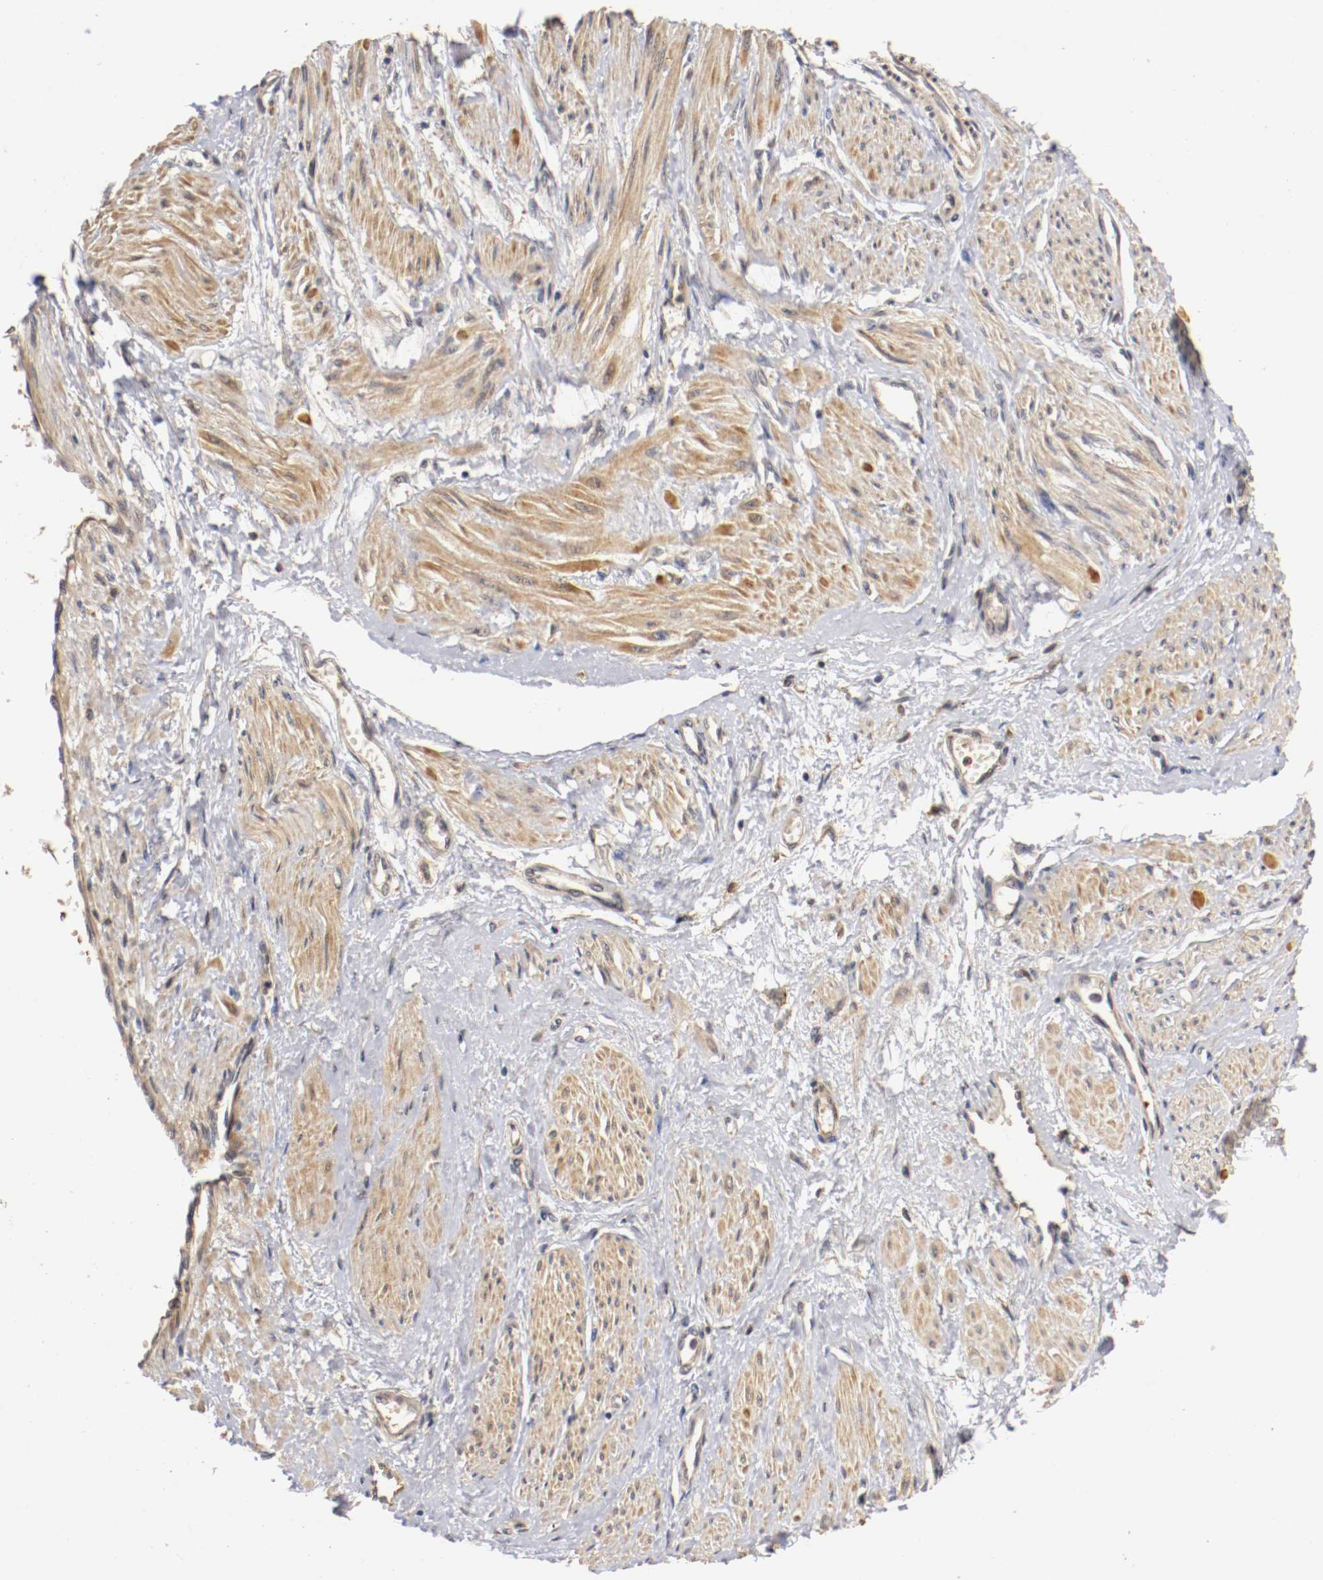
{"staining": {"intensity": "weak", "quantity": "25%-75%", "location": "cytoplasmic/membranous"}, "tissue": "smooth muscle", "cell_type": "Smooth muscle cells", "image_type": "normal", "snomed": [{"axis": "morphology", "description": "Normal tissue, NOS"}, {"axis": "topography", "description": "Smooth muscle"}, {"axis": "topography", "description": "Uterus"}], "caption": "Protein staining of normal smooth muscle demonstrates weak cytoplasmic/membranous positivity in approximately 25%-75% of smooth muscle cells.", "gene": "TNFRSF1B", "patient": {"sex": "female", "age": 39}}